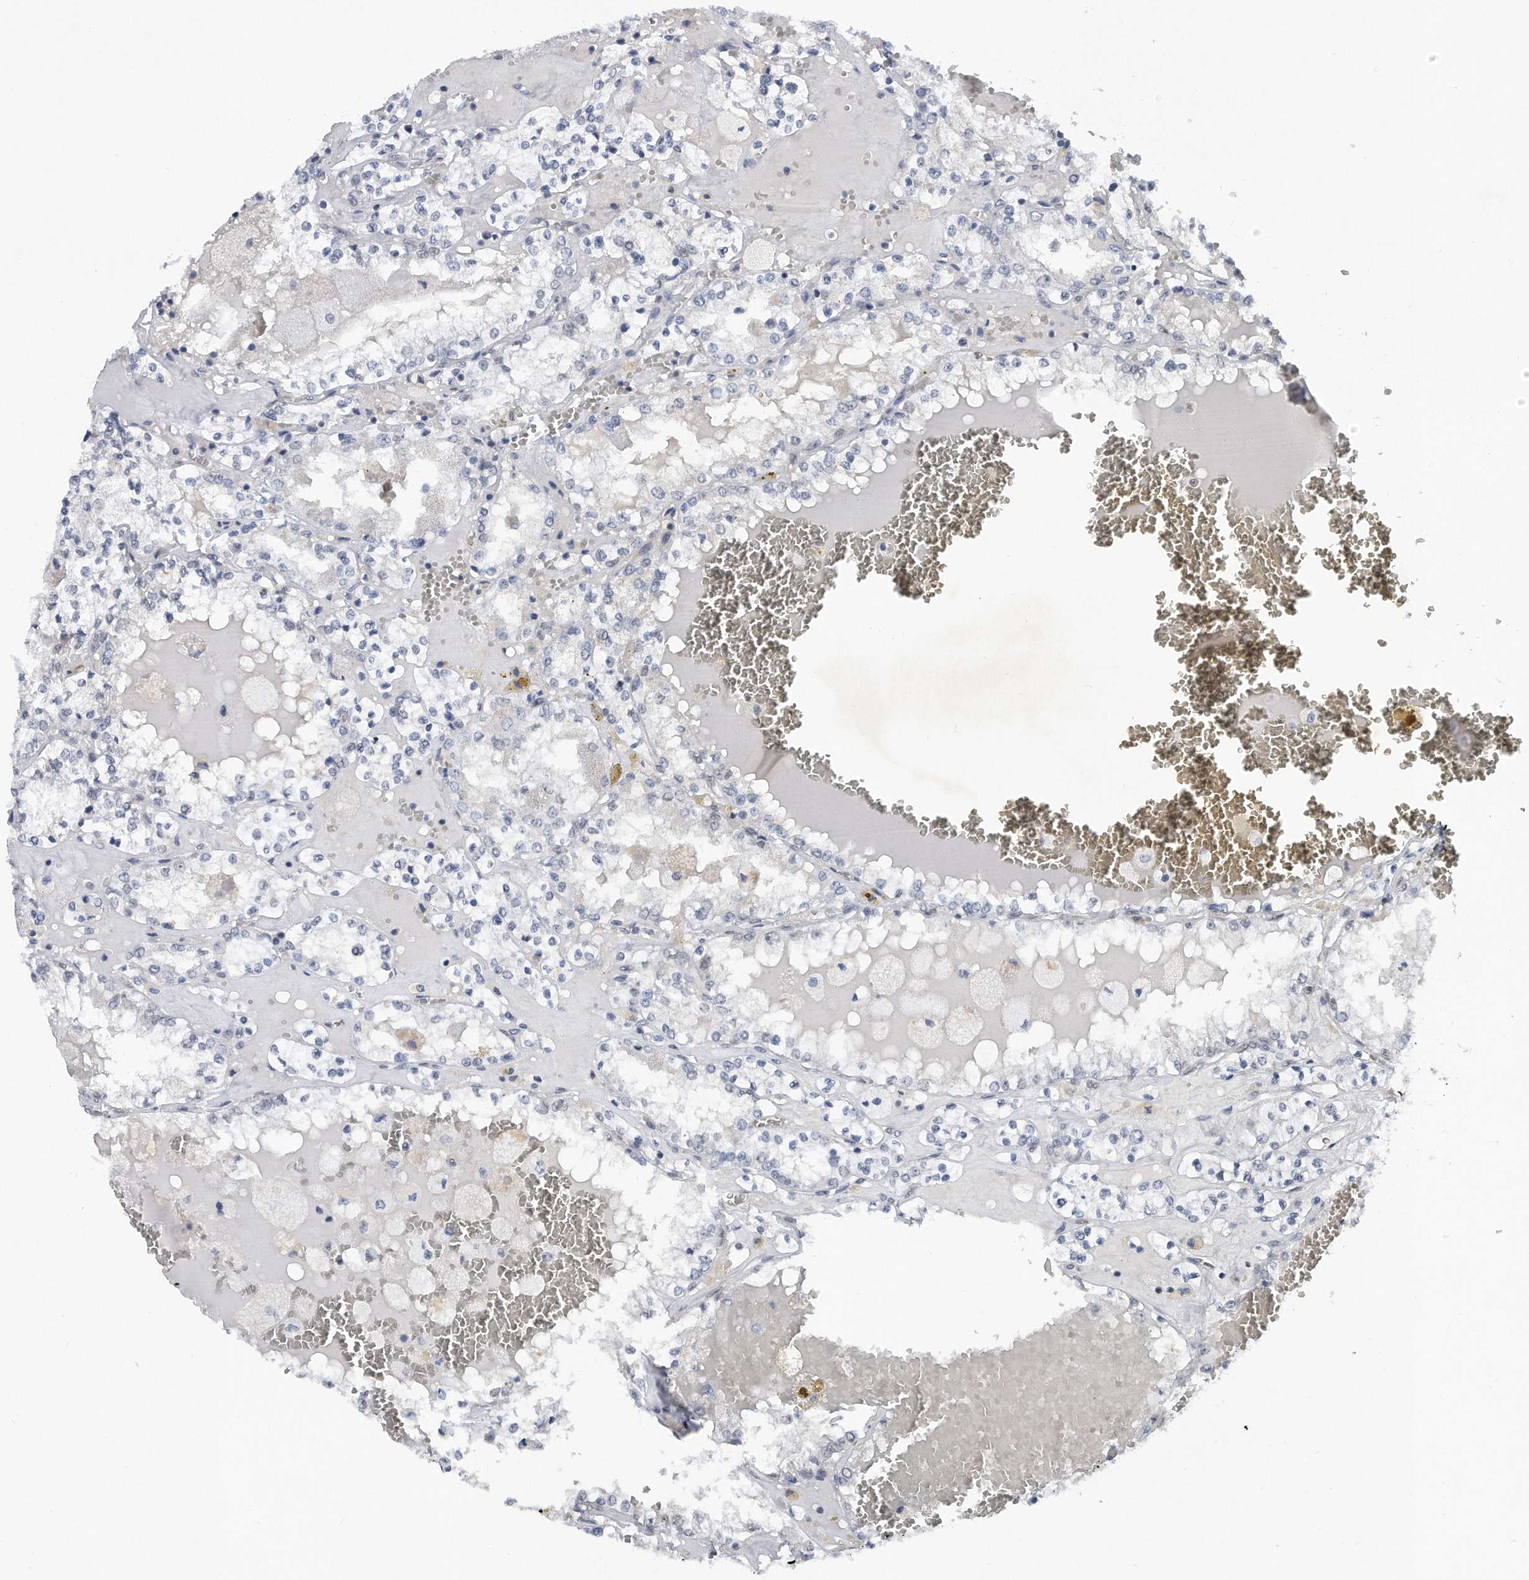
{"staining": {"intensity": "negative", "quantity": "none", "location": "none"}, "tissue": "renal cancer", "cell_type": "Tumor cells", "image_type": "cancer", "snomed": [{"axis": "morphology", "description": "Adenocarcinoma, NOS"}, {"axis": "topography", "description": "Kidney"}], "caption": "An immunohistochemistry (IHC) micrograph of adenocarcinoma (renal) is shown. There is no staining in tumor cells of adenocarcinoma (renal).", "gene": "TP53INP1", "patient": {"sex": "female", "age": 56}}